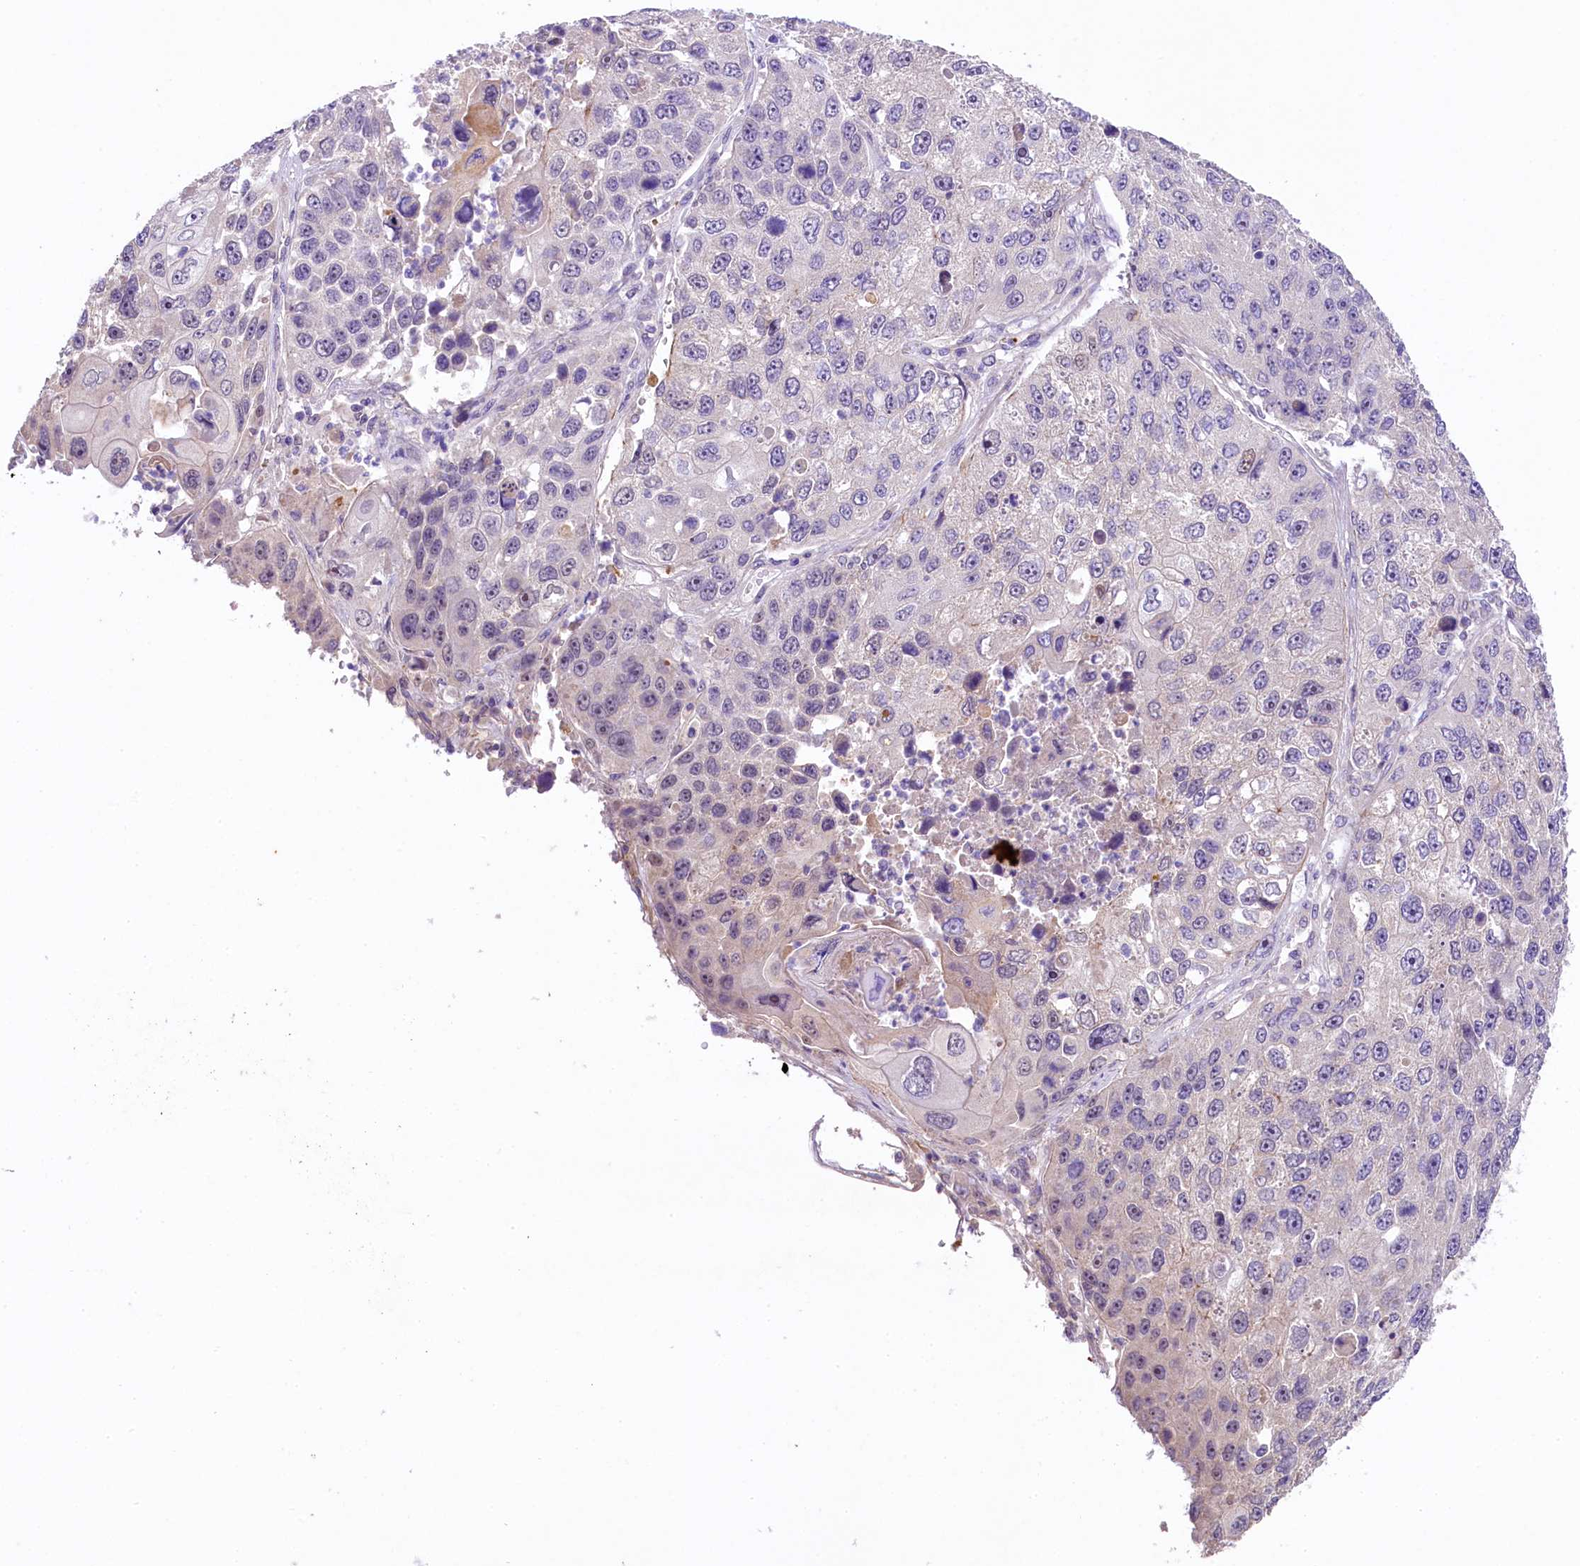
{"staining": {"intensity": "negative", "quantity": "none", "location": "none"}, "tissue": "lung cancer", "cell_type": "Tumor cells", "image_type": "cancer", "snomed": [{"axis": "morphology", "description": "Squamous cell carcinoma, NOS"}, {"axis": "topography", "description": "Lung"}], "caption": "Tumor cells are negative for protein expression in human lung cancer.", "gene": "UBXN6", "patient": {"sex": "male", "age": 61}}